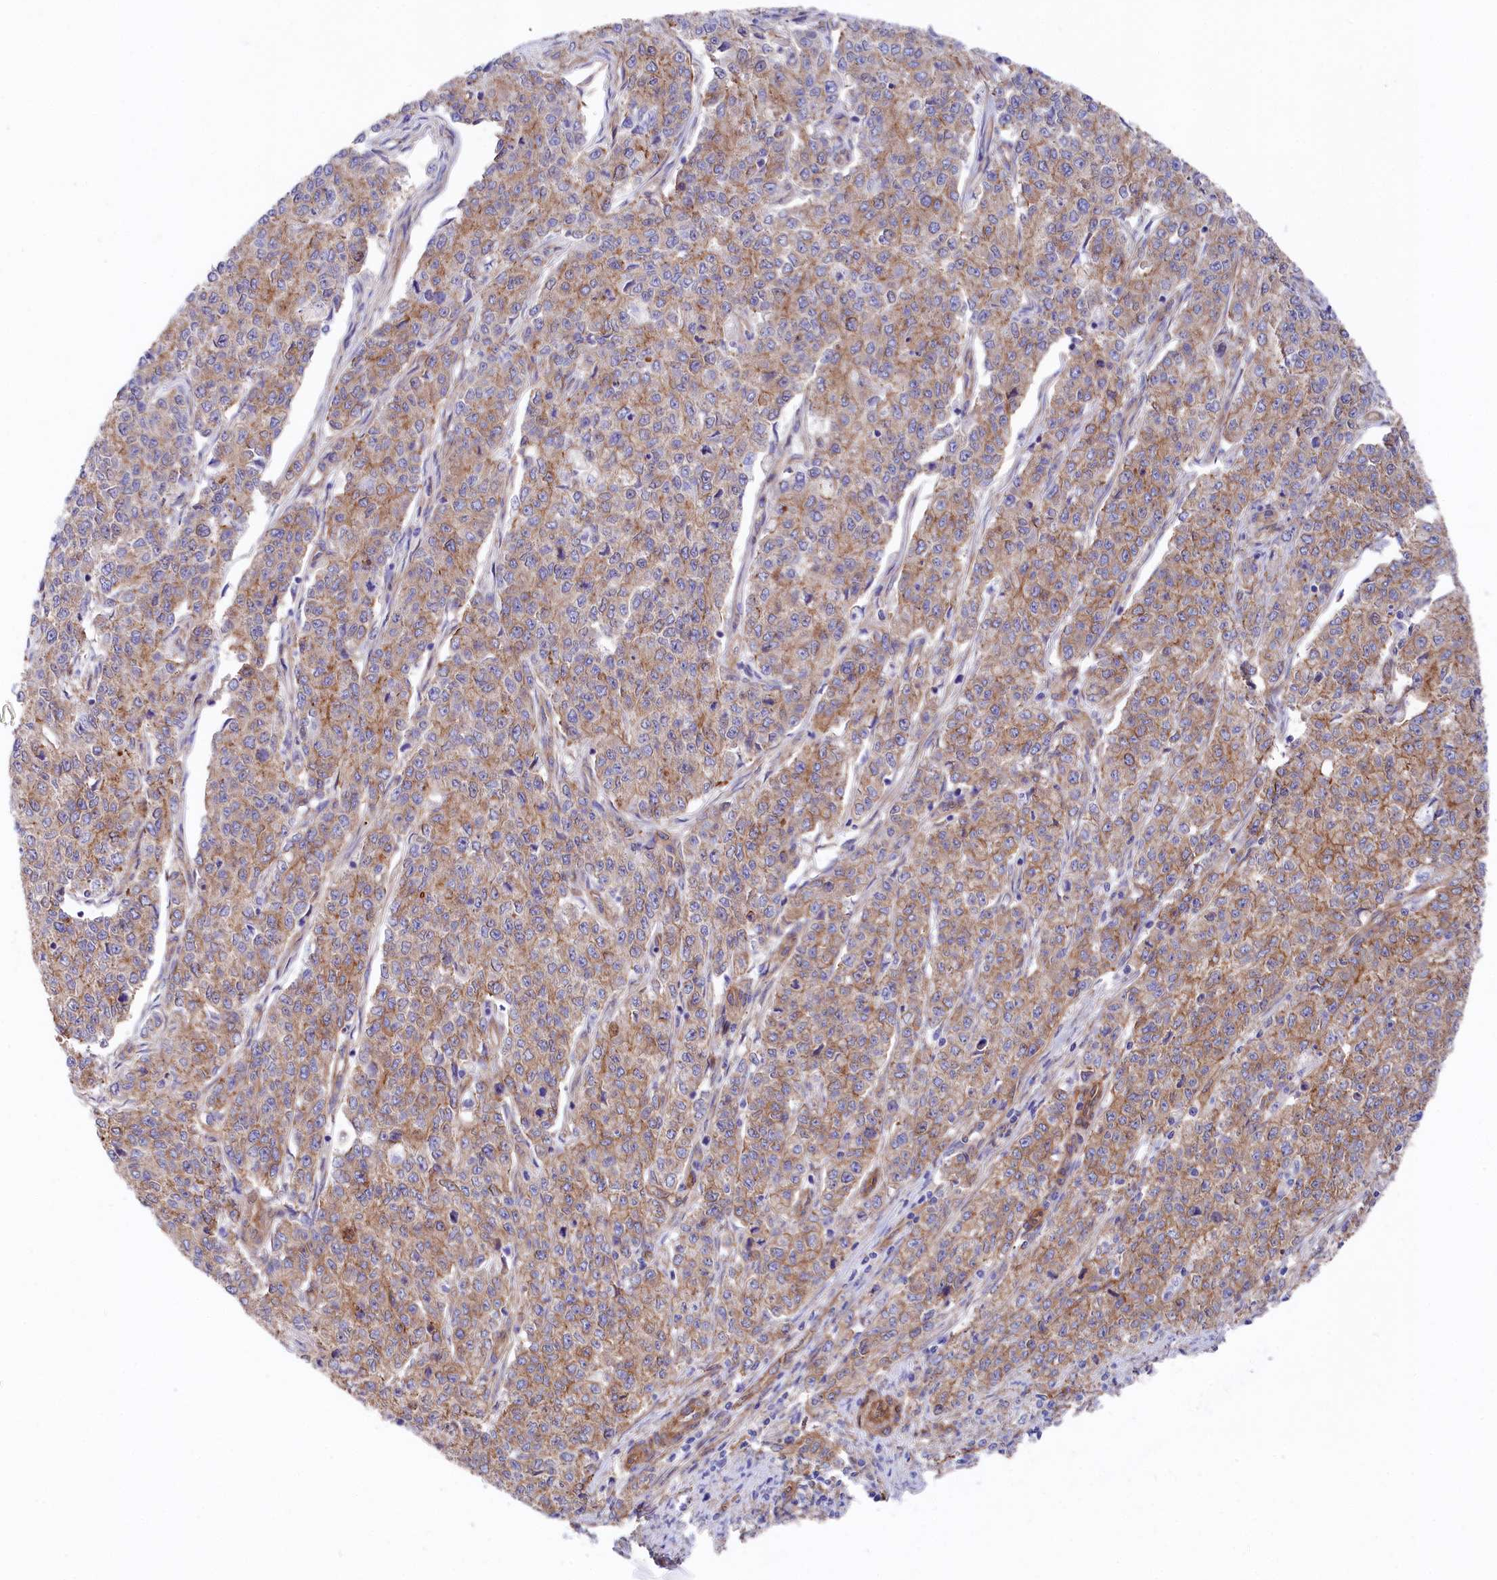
{"staining": {"intensity": "moderate", "quantity": "25%-75%", "location": "cytoplasmic/membranous"}, "tissue": "endometrial cancer", "cell_type": "Tumor cells", "image_type": "cancer", "snomed": [{"axis": "morphology", "description": "Adenocarcinoma, NOS"}, {"axis": "topography", "description": "Endometrium"}], "caption": "There is medium levels of moderate cytoplasmic/membranous staining in tumor cells of endometrial cancer, as demonstrated by immunohistochemical staining (brown color).", "gene": "TNKS1BP1", "patient": {"sex": "female", "age": 50}}